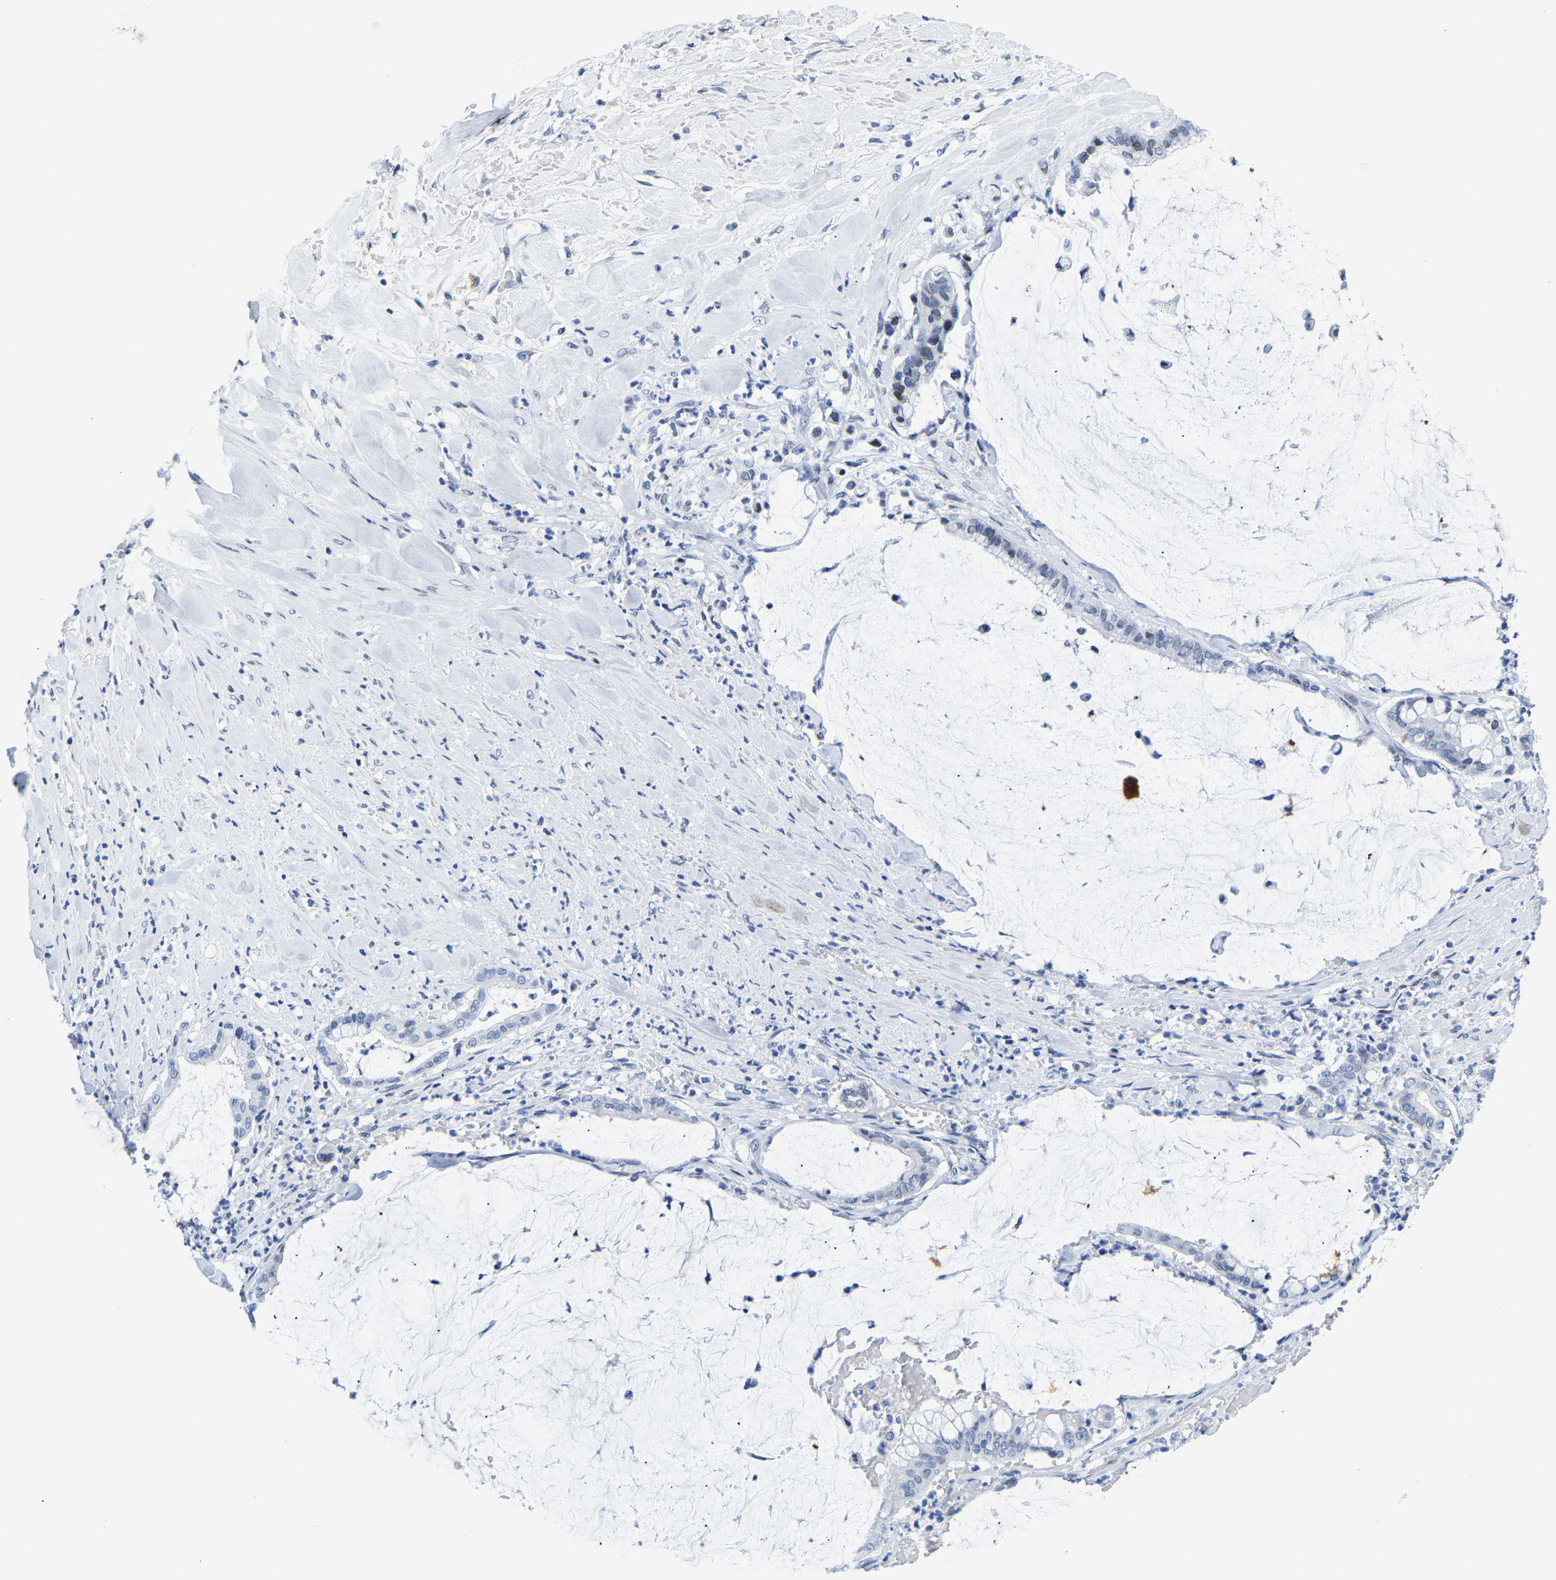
{"staining": {"intensity": "negative", "quantity": "none", "location": "none"}, "tissue": "pancreatic cancer", "cell_type": "Tumor cells", "image_type": "cancer", "snomed": [{"axis": "morphology", "description": "Adenocarcinoma, NOS"}, {"axis": "topography", "description": "Pancreas"}], "caption": "DAB immunohistochemical staining of human pancreatic adenocarcinoma reveals no significant expression in tumor cells. (IHC, brightfield microscopy, high magnification).", "gene": "UPK3A", "patient": {"sex": "male", "age": 41}}